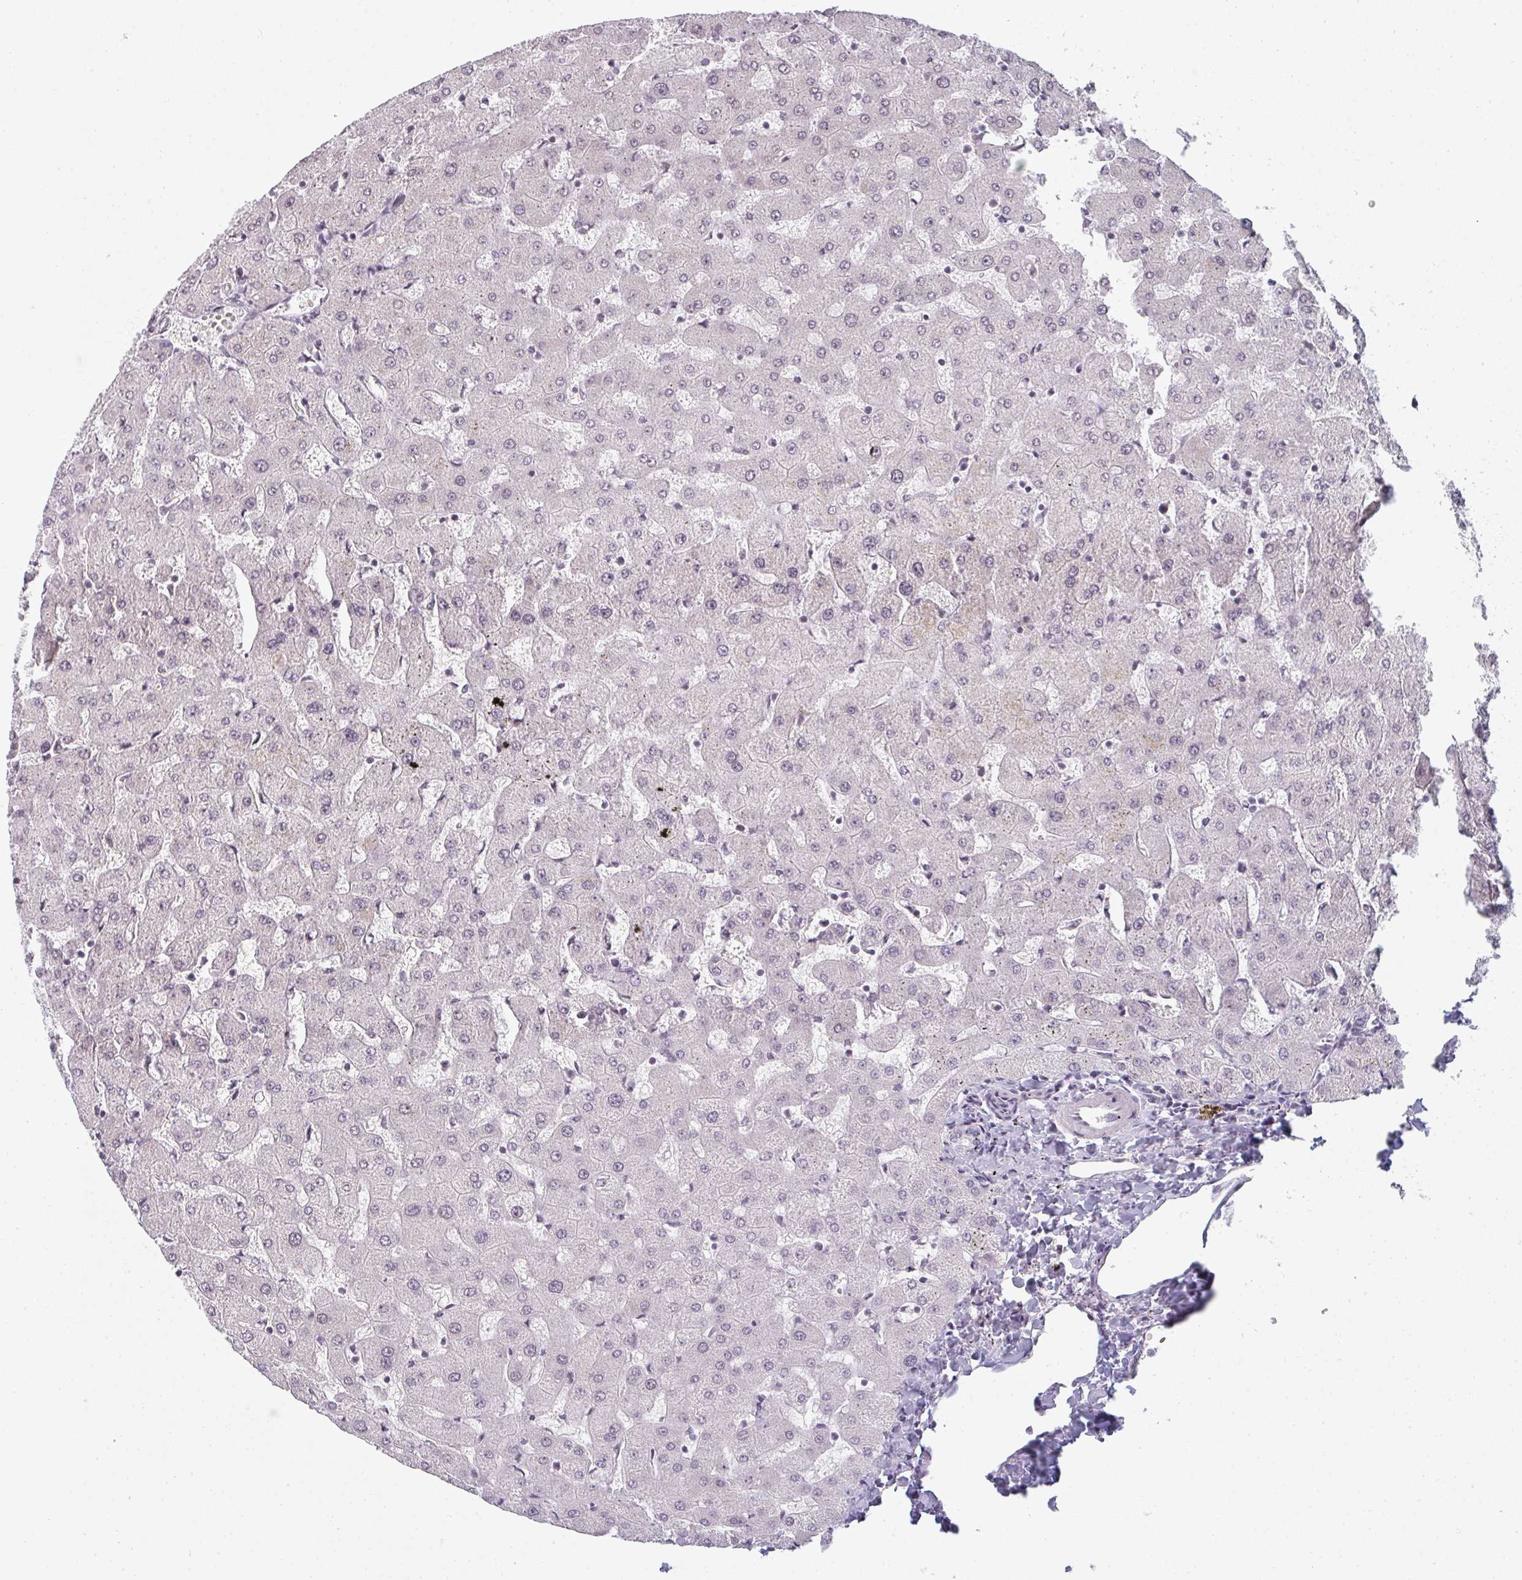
{"staining": {"intensity": "negative", "quantity": "none", "location": "none"}, "tissue": "liver", "cell_type": "Cholangiocytes", "image_type": "normal", "snomed": [{"axis": "morphology", "description": "Normal tissue, NOS"}, {"axis": "topography", "description": "Liver"}], "caption": "DAB (3,3'-diaminobenzidine) immunohistochemical staining of normal human liver shows no significant positivity in cholangiocytes.", "gene": "RBBP6", "patient": {"sex": "female", "age": 63}}